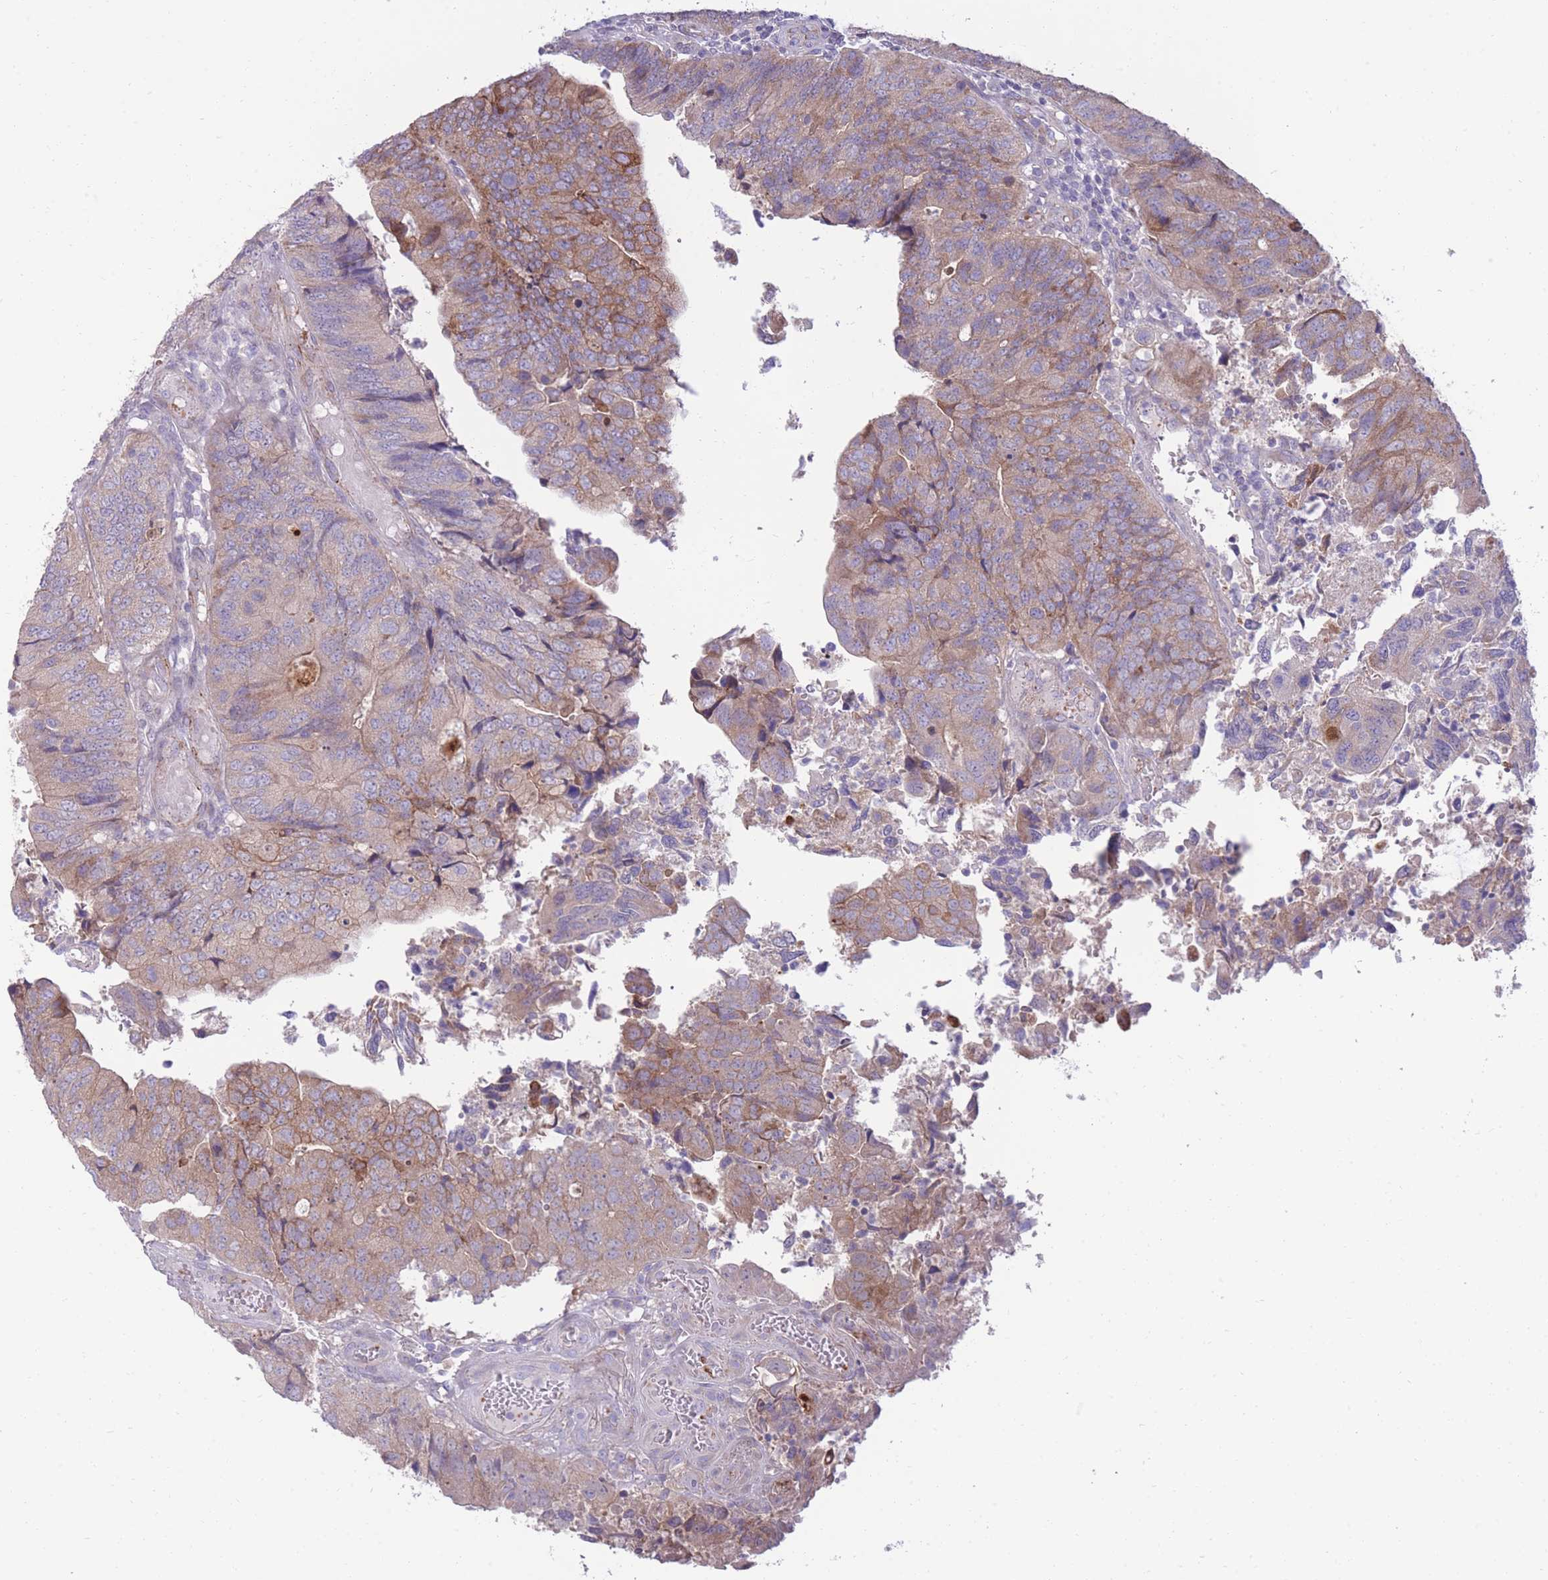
{"staining": {"intensity": "moderate", "quantity": "25%-75%", "location": "cytoplasmic/membranous"}, "tissue": "colorectal cancer", "cell_type": "Tumor cells", "image_type": "cancer", "snomed": [{"axis": "morphology", "description": "Adenocarcinoma, NOS"}, {"axis": "topography", "description": "Colon"}], "caption": "DAB (3,3'-diaminobenzidine) immunohistochemical staining of adenocarcinoma (colorectal) demonstrates moderate cytoplasmic/membranous protein expression in about 25%-75% of tumor cells. (brown staining indicates protein expression, while blue staining denotes nuclei).", "gene": "RGS11", "patient": {"sex": "female", "age": 67}}